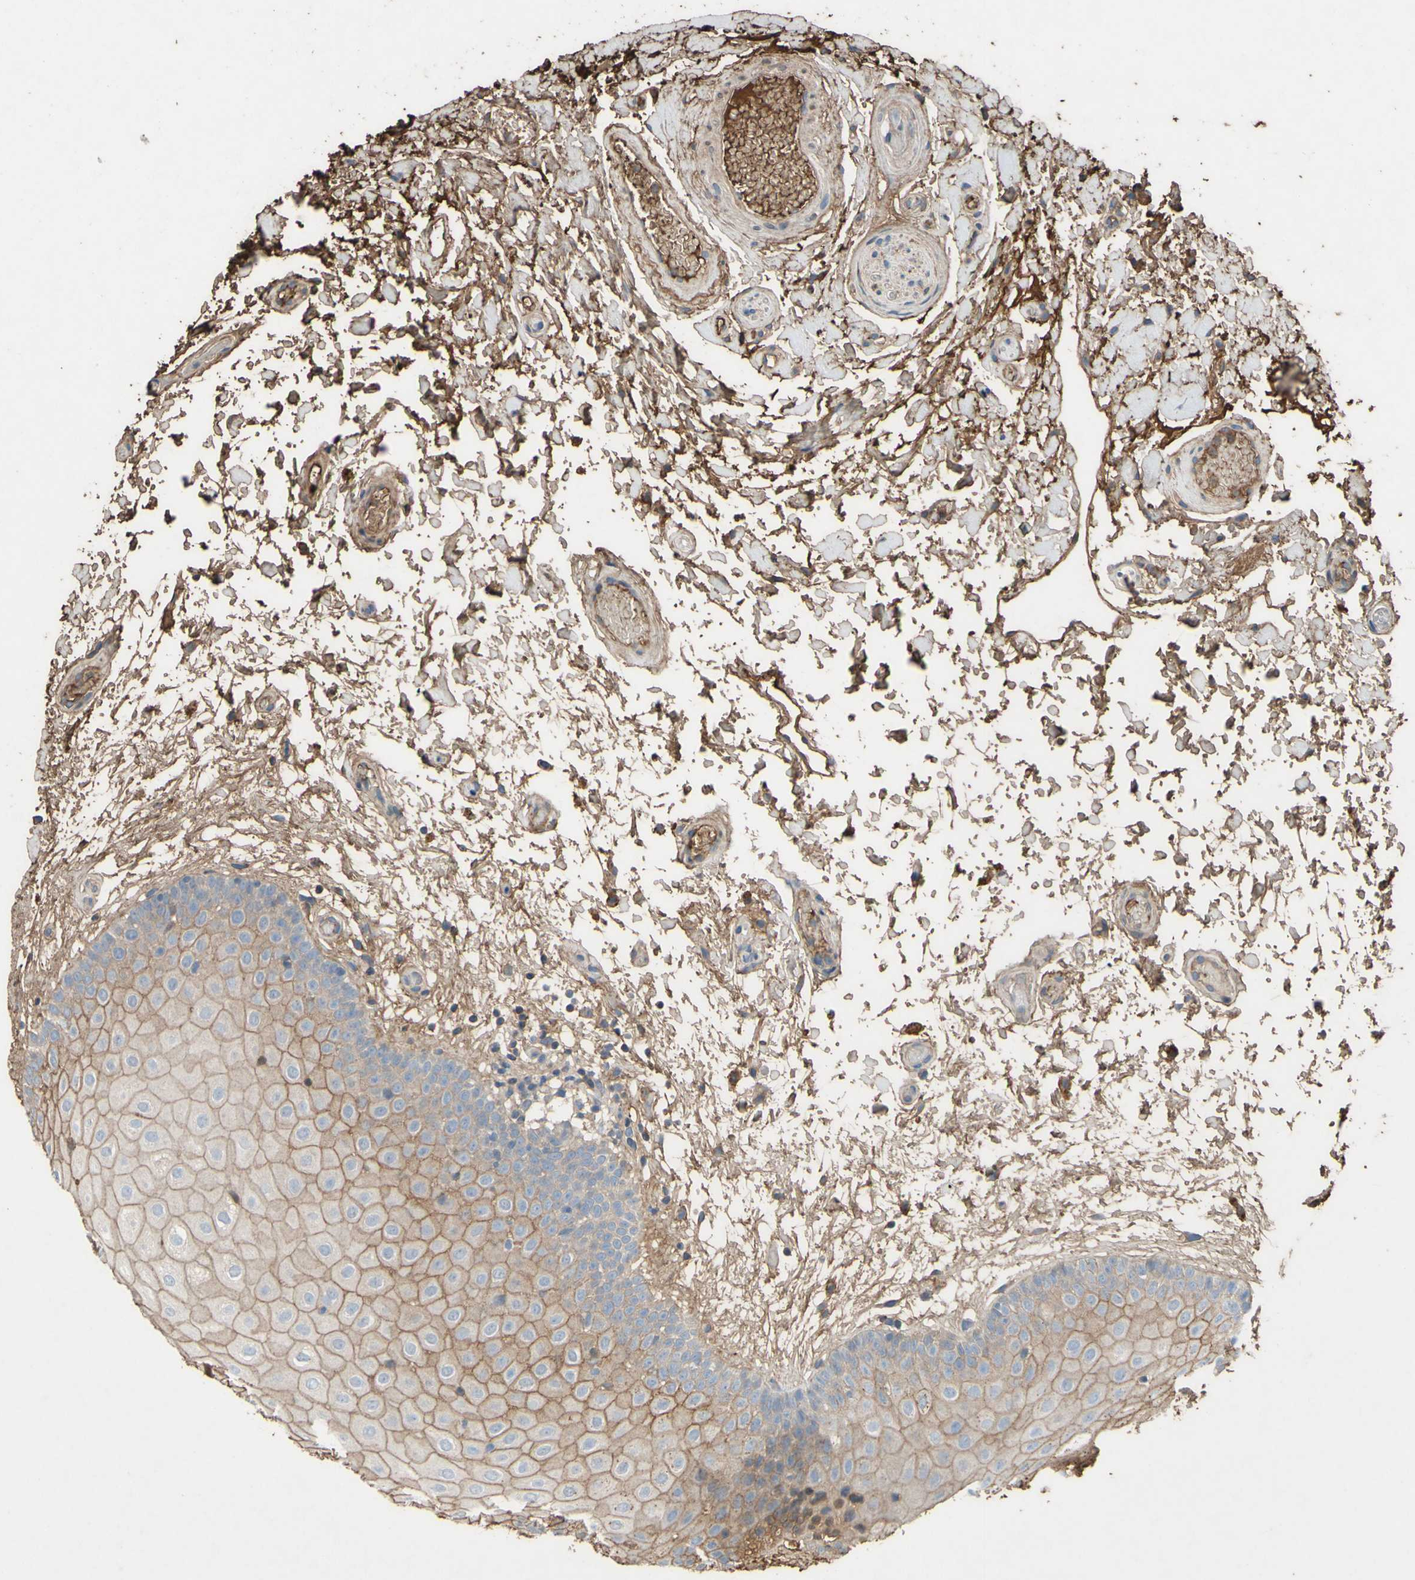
{"staining": {"intensity": "moderate", "quantity": ">75%", "location": "cytoplasmic/membranous"}, "tissue": "oral mucosa", "cell_type": "Squamous epithelial cells", "image_type": "normal", "snomed": [{"axis": "morphology", "description": "Normal tissue, NOS"}, {"axis": "morphology", "description": "Squamous cell carcinoma, NOS"}, {"axis": "topography", "description": "Skeletal muscle"}, {"axis": "topography", "description": "Oral tissue"}, {"axis": "topography", "description": "Head-Neck"}], "caption": "A medium amount of moderate cytoplasmic/membranous positivity is identified in about >75% of squamous epithelial cells in normal oral mucosa.", "gene": "PTGDS", "patient": {"sex": "male", "age": 71}}